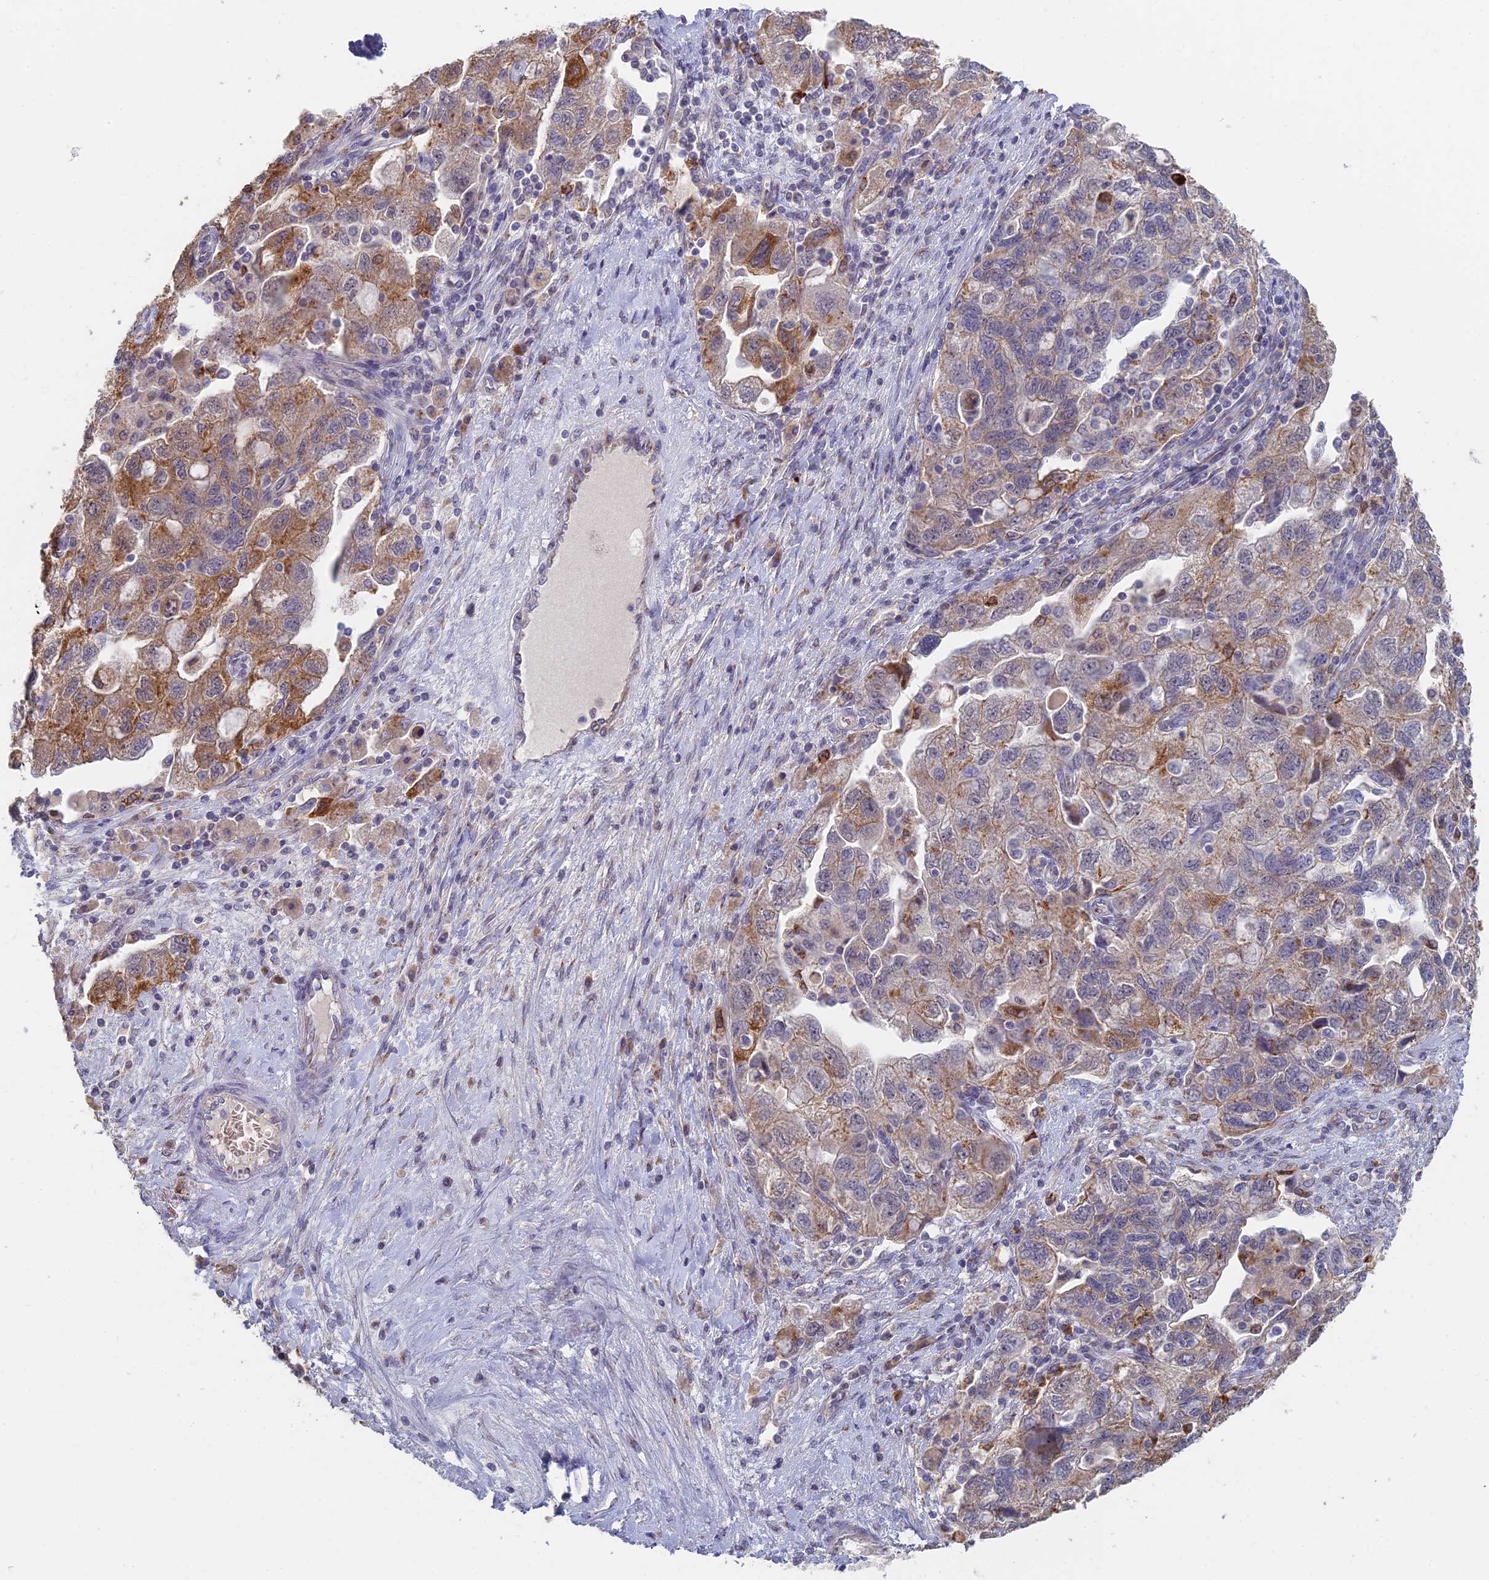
{"staining": {"intensity": "moderate", "quantity": "25%-75%", "location": "cytoplasmic/membranous"}, "tissue": "ovarian cancer", "cell_type": "Tumor cells", "image_type": "cancer", "snomed": [{"axis": "morphology", "description": "Carcinoma, NOS"}, {"axis": "morphology", "description": "Cystadenocarcinoma, serous, NOS"}, {"axis": "topography", "description": "Ovary"}], "caption": "Ovarian serous cystadenocarcinoma stained with IHC reveals moderate cytoplasmic/membranous positivity in about 25%-75% of tumor cells. The staining was performed using DAB (3,3'-diaminobenzidine), with brown indicating positive protein expression. Nuclei are stained blue with hematoxylin.", "gene": "GPATCH1", "patient": {"sex": "female", "age": 69}}